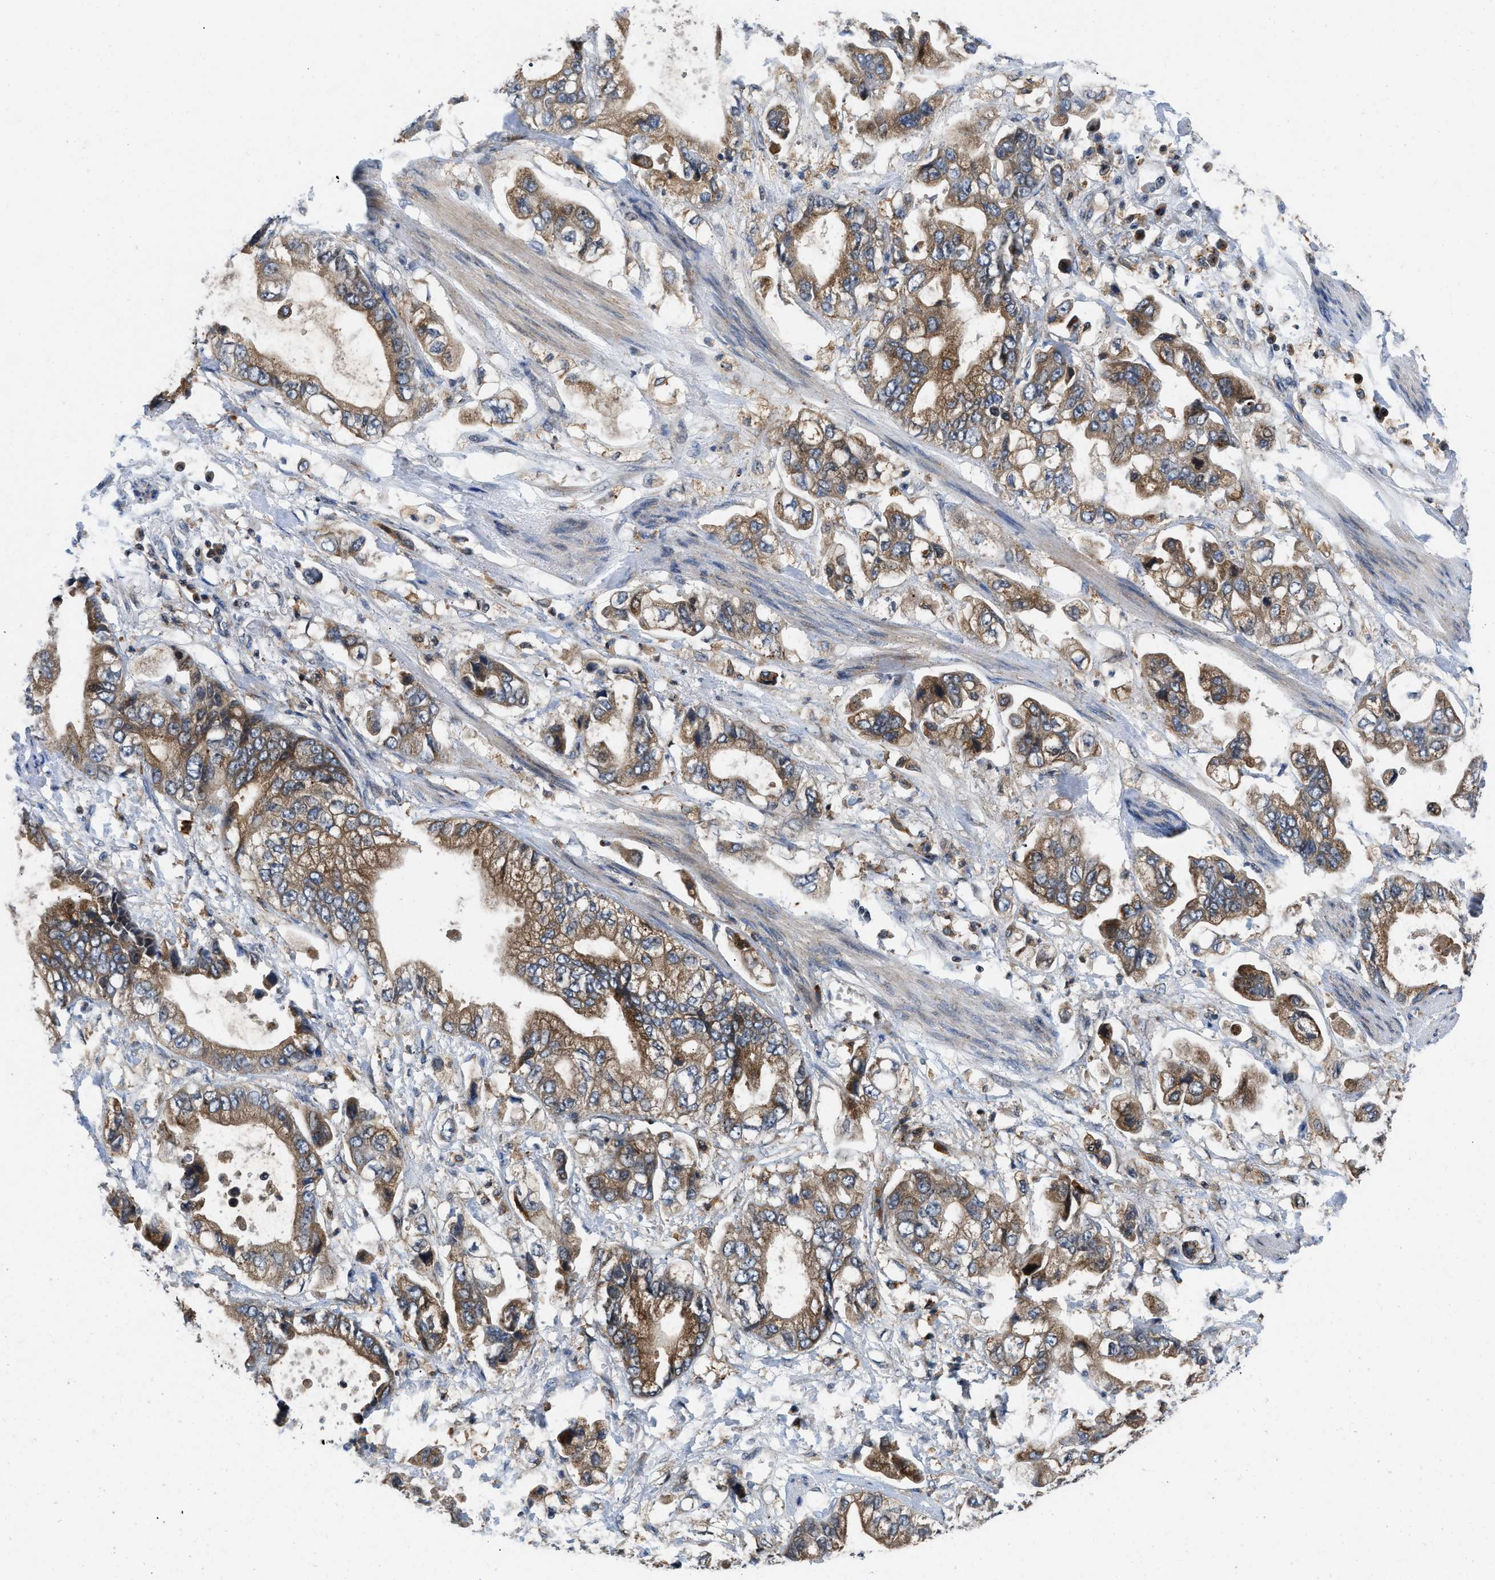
{"staining": {"intensity": "moderate", "quantity": ">75%", "location": "cytoplasmic/membranous"}, "tissue": "stomach cancer", "cell_type": "Tumor cells", "image_type": "cancer", "snomed": [{"axis": "morphology", "description": "Normal tissue, NOS"}, {"axis": "morphology", "description": "Adenocarcinoma, NOS"}, {"axis": "topography", "description": "Stomach"}], "caption": "Human adenocarcinoma (stomach) stained for a protein (brown) displays moderate cytoplasmic/membranous positive positivity in approximately >75% of tumor cells.", "gene": "ENPP4", "patient": {"sex": "male", "age": 62}}